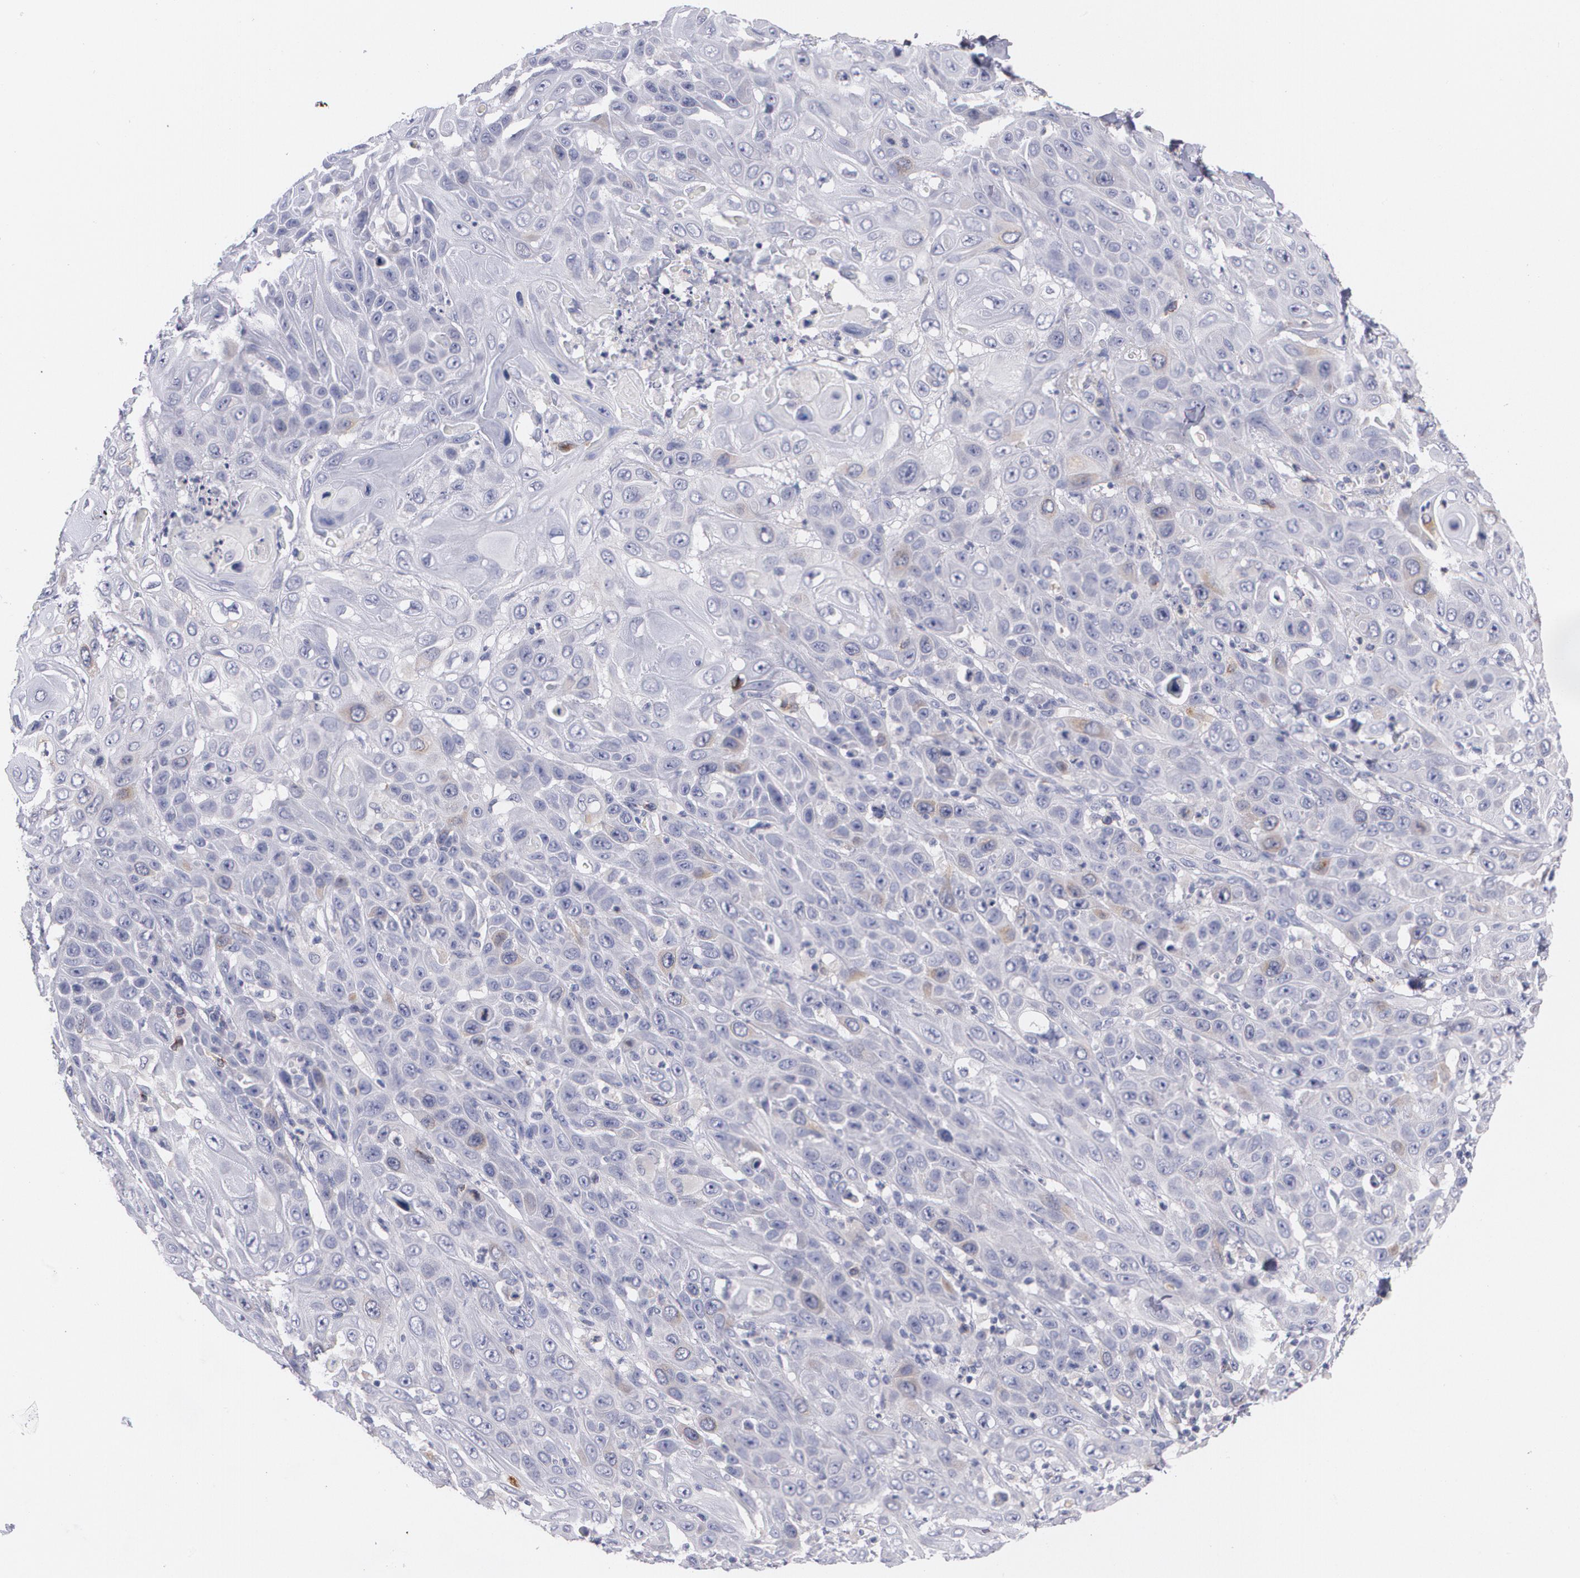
{"staining": {"intensity": "weak", "quantity": "<25%", "location": "cytoplasmic/membranous"}, "tissue": "skin cancer", "cell_type": "Tumor cells", "image_type": "cancer", "snomed": [{"axis": "morphology", "description": "Squamous cell carcinoma, NOS"}, {"axis": "topography", "description": "Skin"}], "caption": "Micrograph shows no significant protein expression in tumor cells of skin cancer.", "gene": "HMMR", "patient": {"sex": "male", "age": 84}}